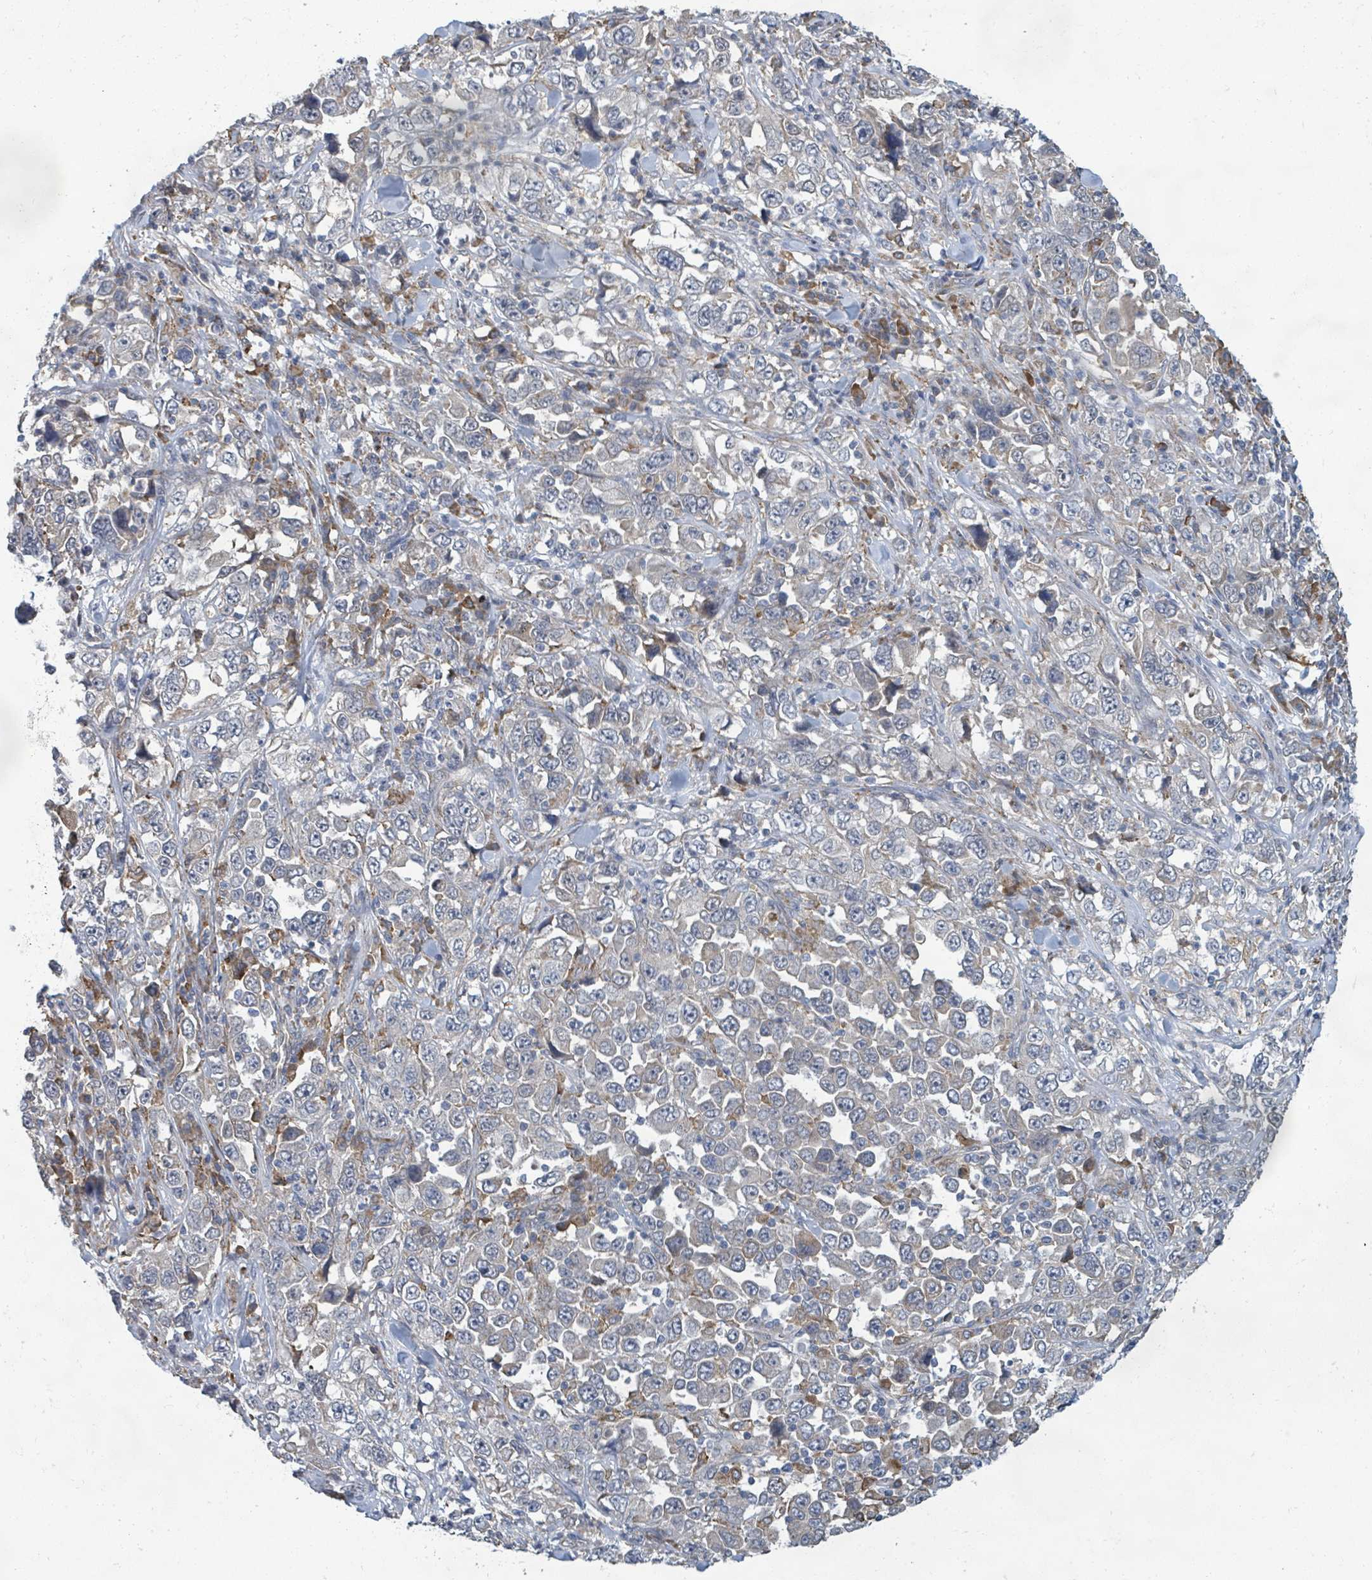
{"staining": {"intensity": "negative", "quantity": "none", "location": "none"}, "tissue": "stomach cancer", "cell_type": "Tumor cells", "image_type": "cancer", "snomed": [{"axis": "morphology", "description": "Normal tissue, NOS"}, {"axis": "morphology", "description": "Adenocarcinoma, NOS"}, {"axis": "topography", "description": "Stomach, upper"}, {"axis": "topography", "description": "Stomach"}], "caption": "Stomach cancer (adenocarcinoma) was stained to show a protein in brown. There is no significant staining in tumor cells. The staining was performed using DAB (3,3'-diaminobenzidine) to visualize the protein expression in brown, while the nuclei were stained in blue with hematoxylin (Magnification: 20x).", "gene": "SHROOM2", "patient": {"sex": "male", "age": 59}}